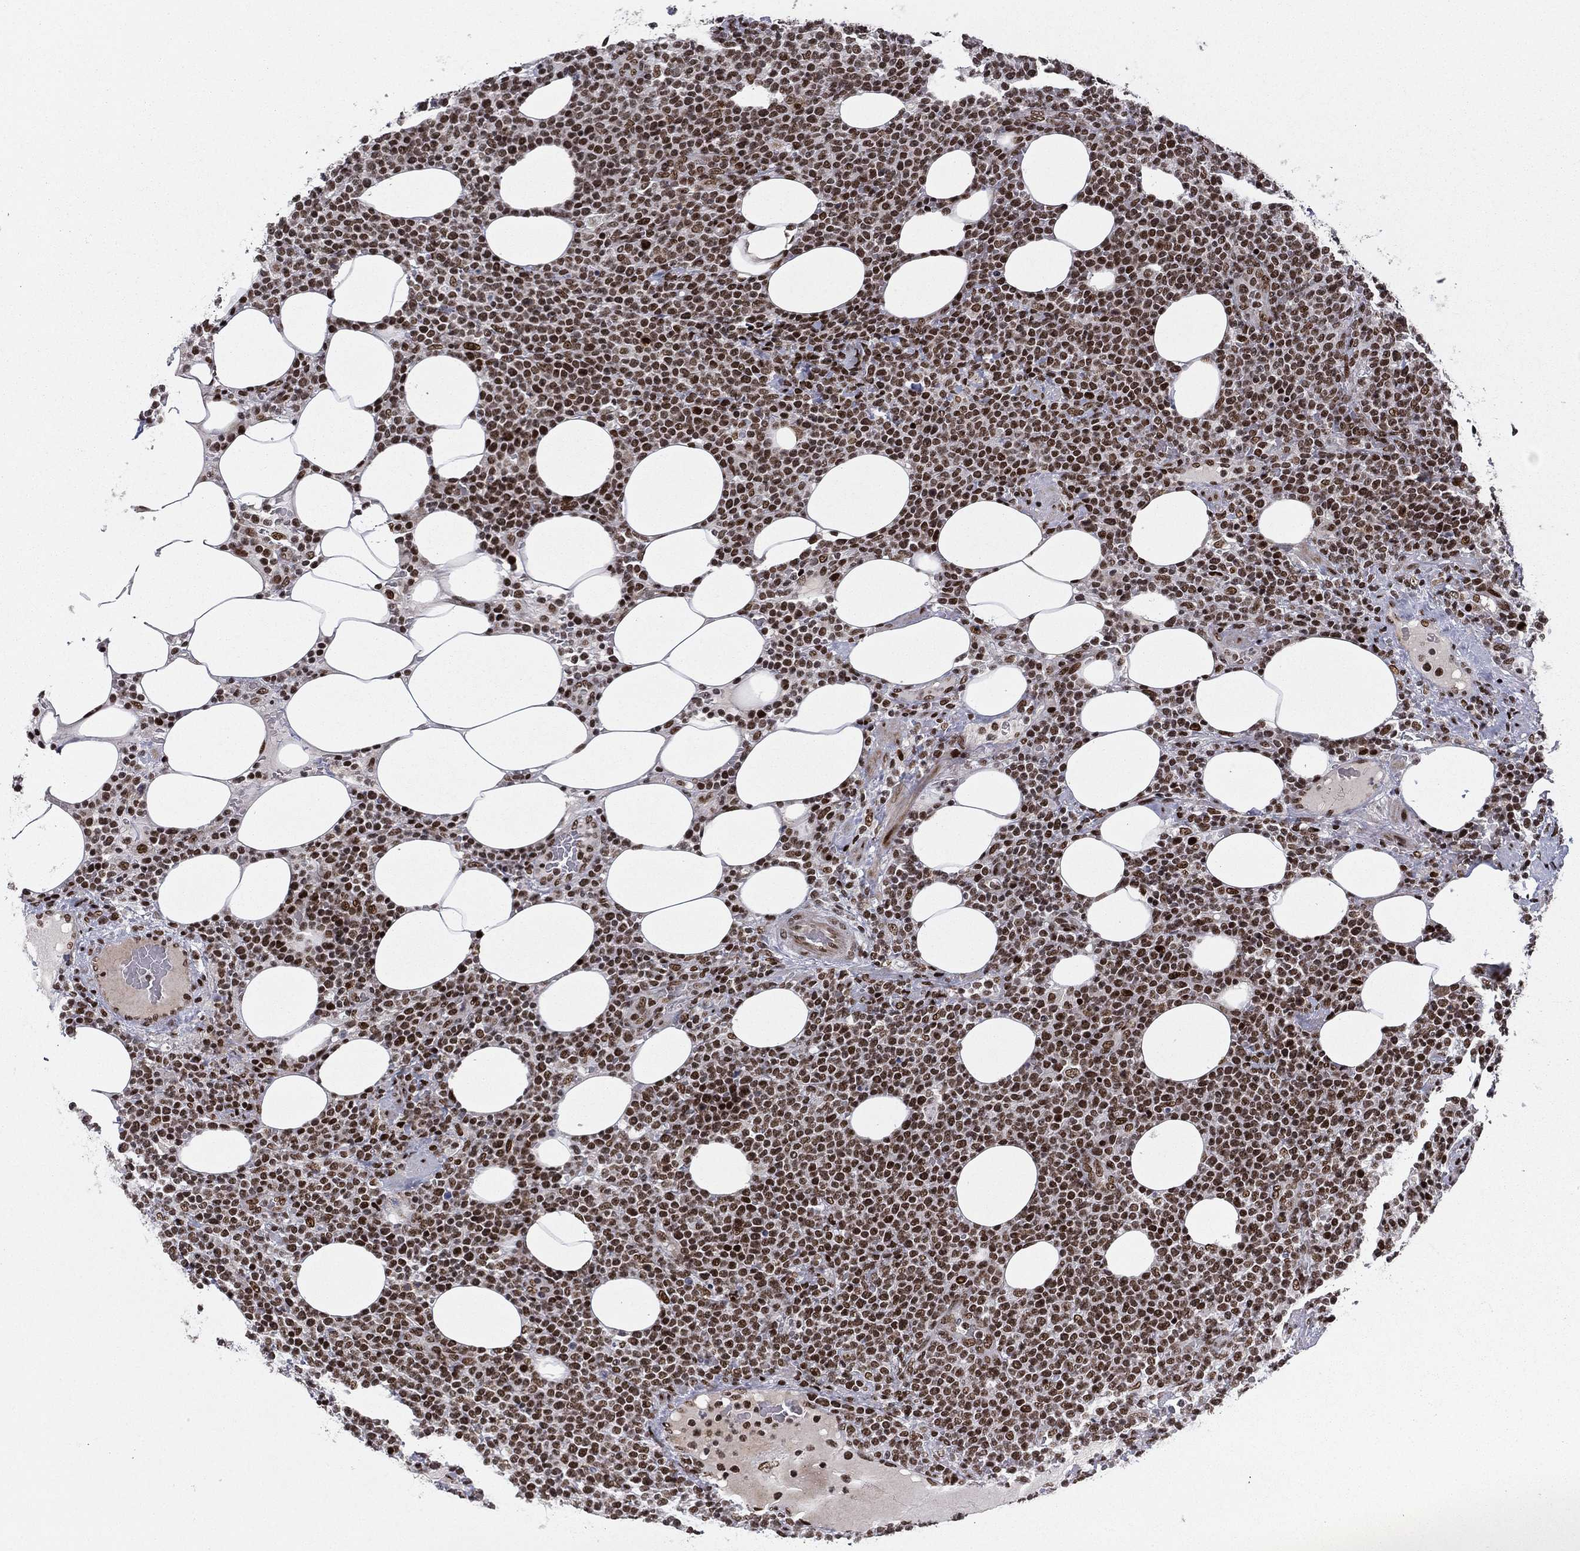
{"staining": {"intensity": "moderate", "quantity": ">75%", "location": "nuclear"}, "tissue": "lymphoma", "cell_type": "Tumor cells", "image_type": "cancer", "snomed": [{"axis": "morphology", "description": "Malignant lymphoma, non-Hodgkin's type, High grade"}, {"axis": "topography", "description": "Lymph node"}], "caption": "Immunohistochemistry (IHC) staining of lymphoma, which shows medium levels of moderate nuclear expression in about >75% of tumor cells indicating moderate nuclear protein expression. The staining was performed using DAB (brown) for protein detection and nuclei were counterstained in hematoxylin (blue).", "gene": "RTF1", "patient": {"sex": "male", "age": 61}}